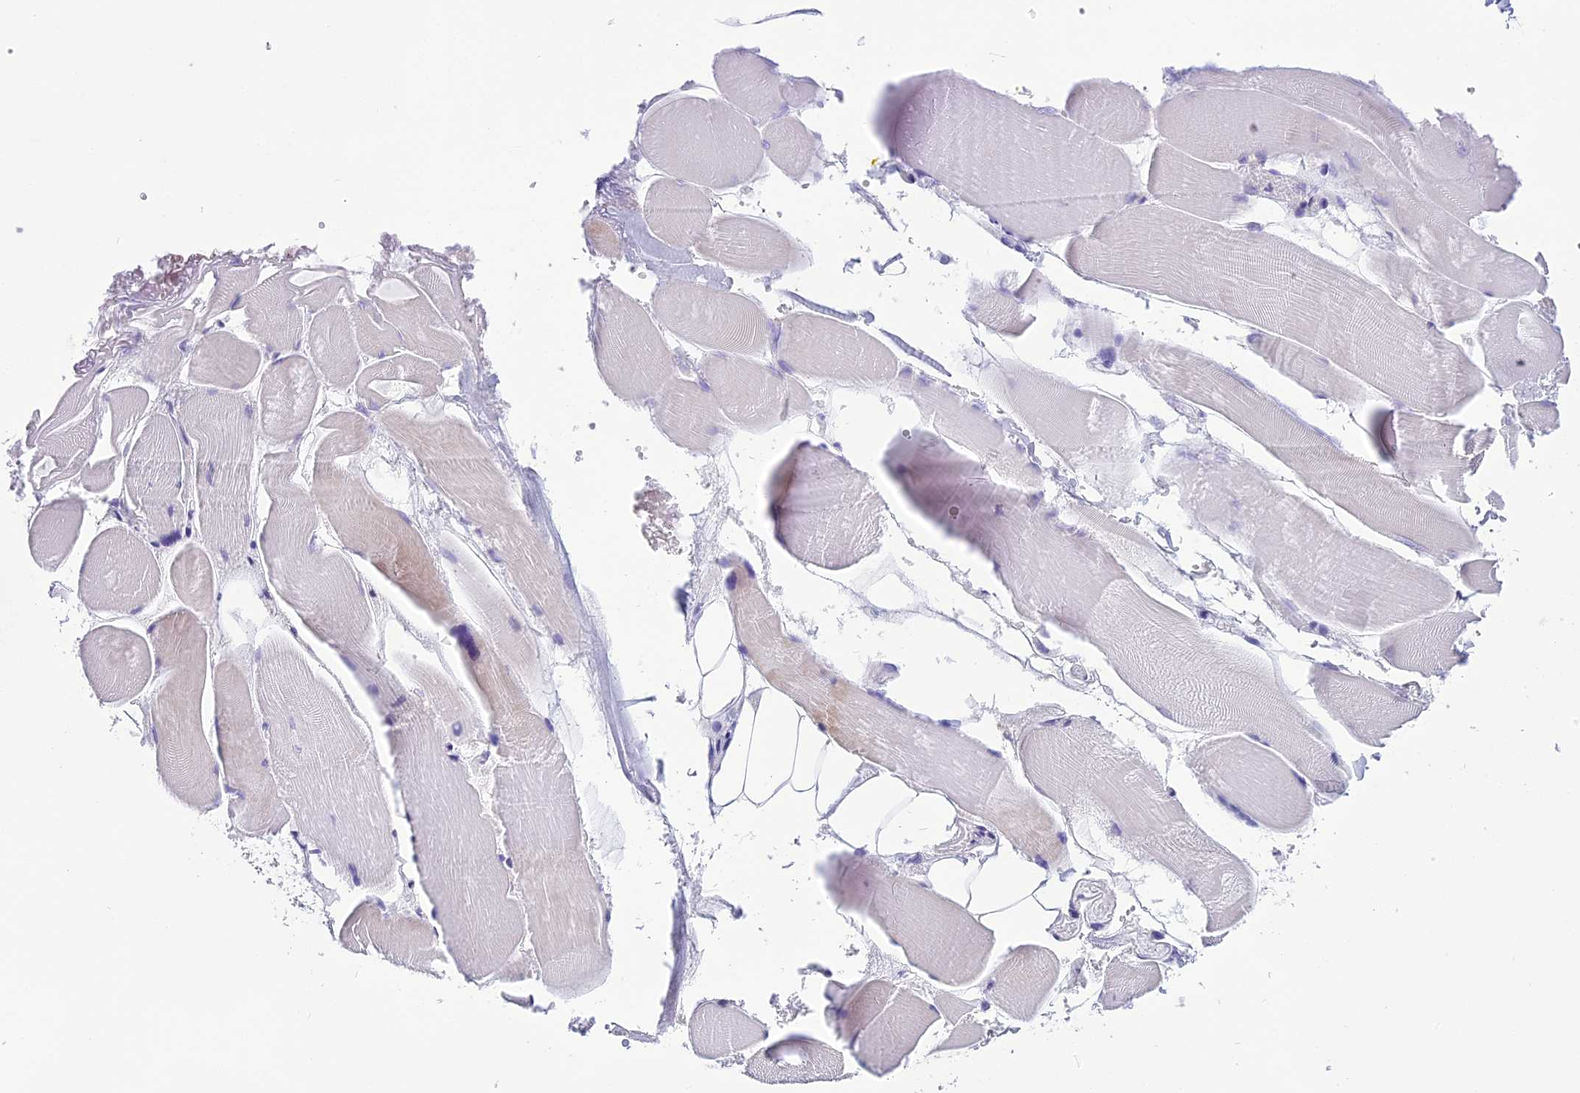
{"staining": {"intensity": "negative", "quantity": "none", "location": "none"}, "tissue": "skeletal muscle", "cell_type": "Myocytes", "image_type": "normal", "snomed": [{"axis": "morphology", "description": "Normal tissue, NOS"}, {"axis": "morphology", "description": "Basal cell carcinoma"}, {"axis": "topography", "description": "Skeletal muscle"}], "caption": "The IHC photomicrograph has no significant staining in myocytes of skeletal muscle.", "gene": "ARHGEF37", "patient": {"sex": "female", "age": 64}}